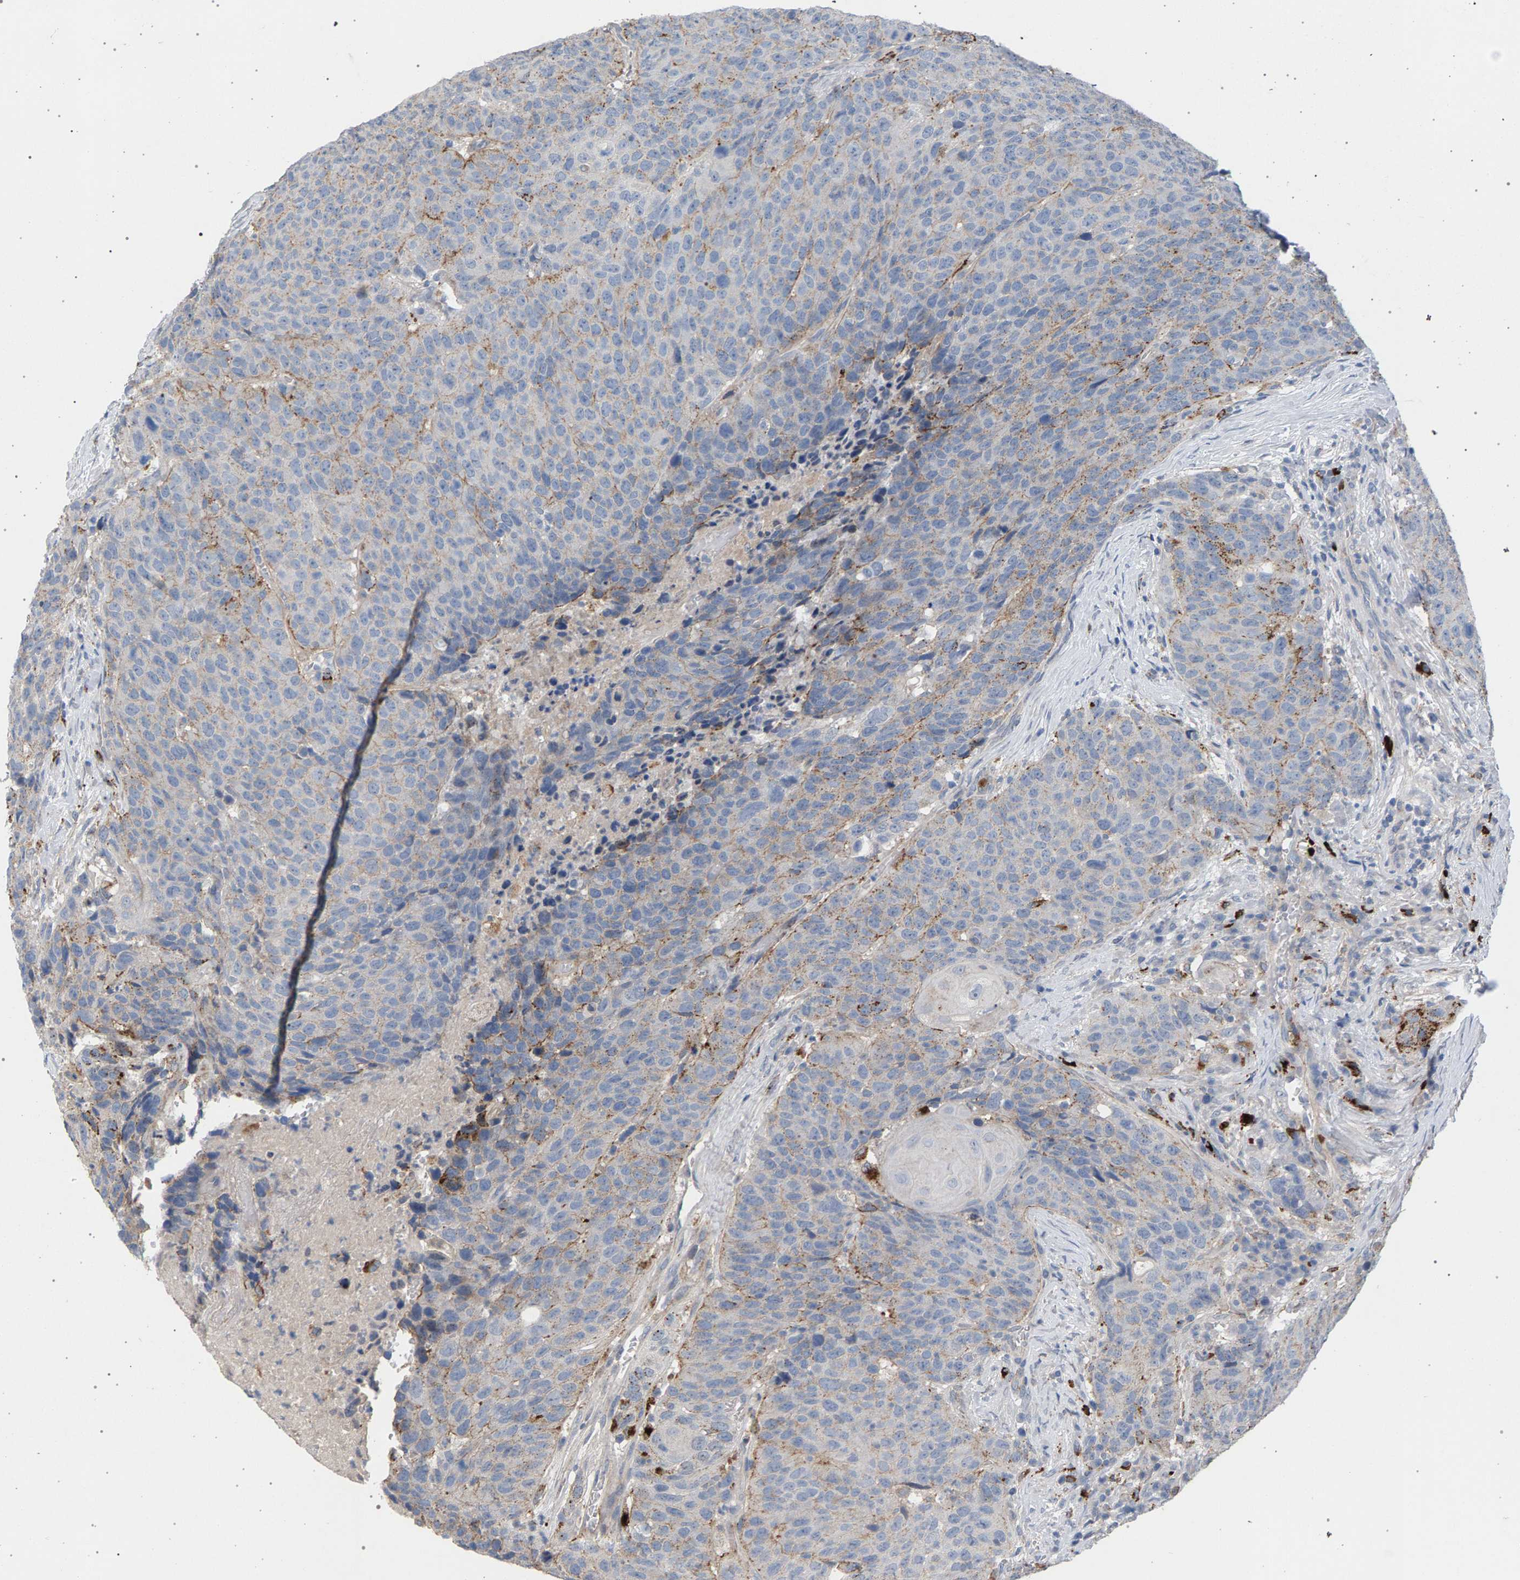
{"staining": {"intensity": "moderate", "quantity": "<25%", "location": "cytoplasmic/membranous"}, "tissue": "head and neck cancer", "cell_type": "Tumor cells", "image_type": "cancer", "snomed": [{"axis": "morphology", "description": "Squamous cell carcinoma, NOS"}, {"axis": "topography", "description": "Head-Neck"}], "caption": "This is an image of immunohistochemistry (IHC) staining of squamous cell carcinoma (head and neck), which shows moderate positivity in the cytoplasmic/membranous of tumor cells.", "gene": "MAMDC2", "patient": {"sex": "male", "age": 66}}